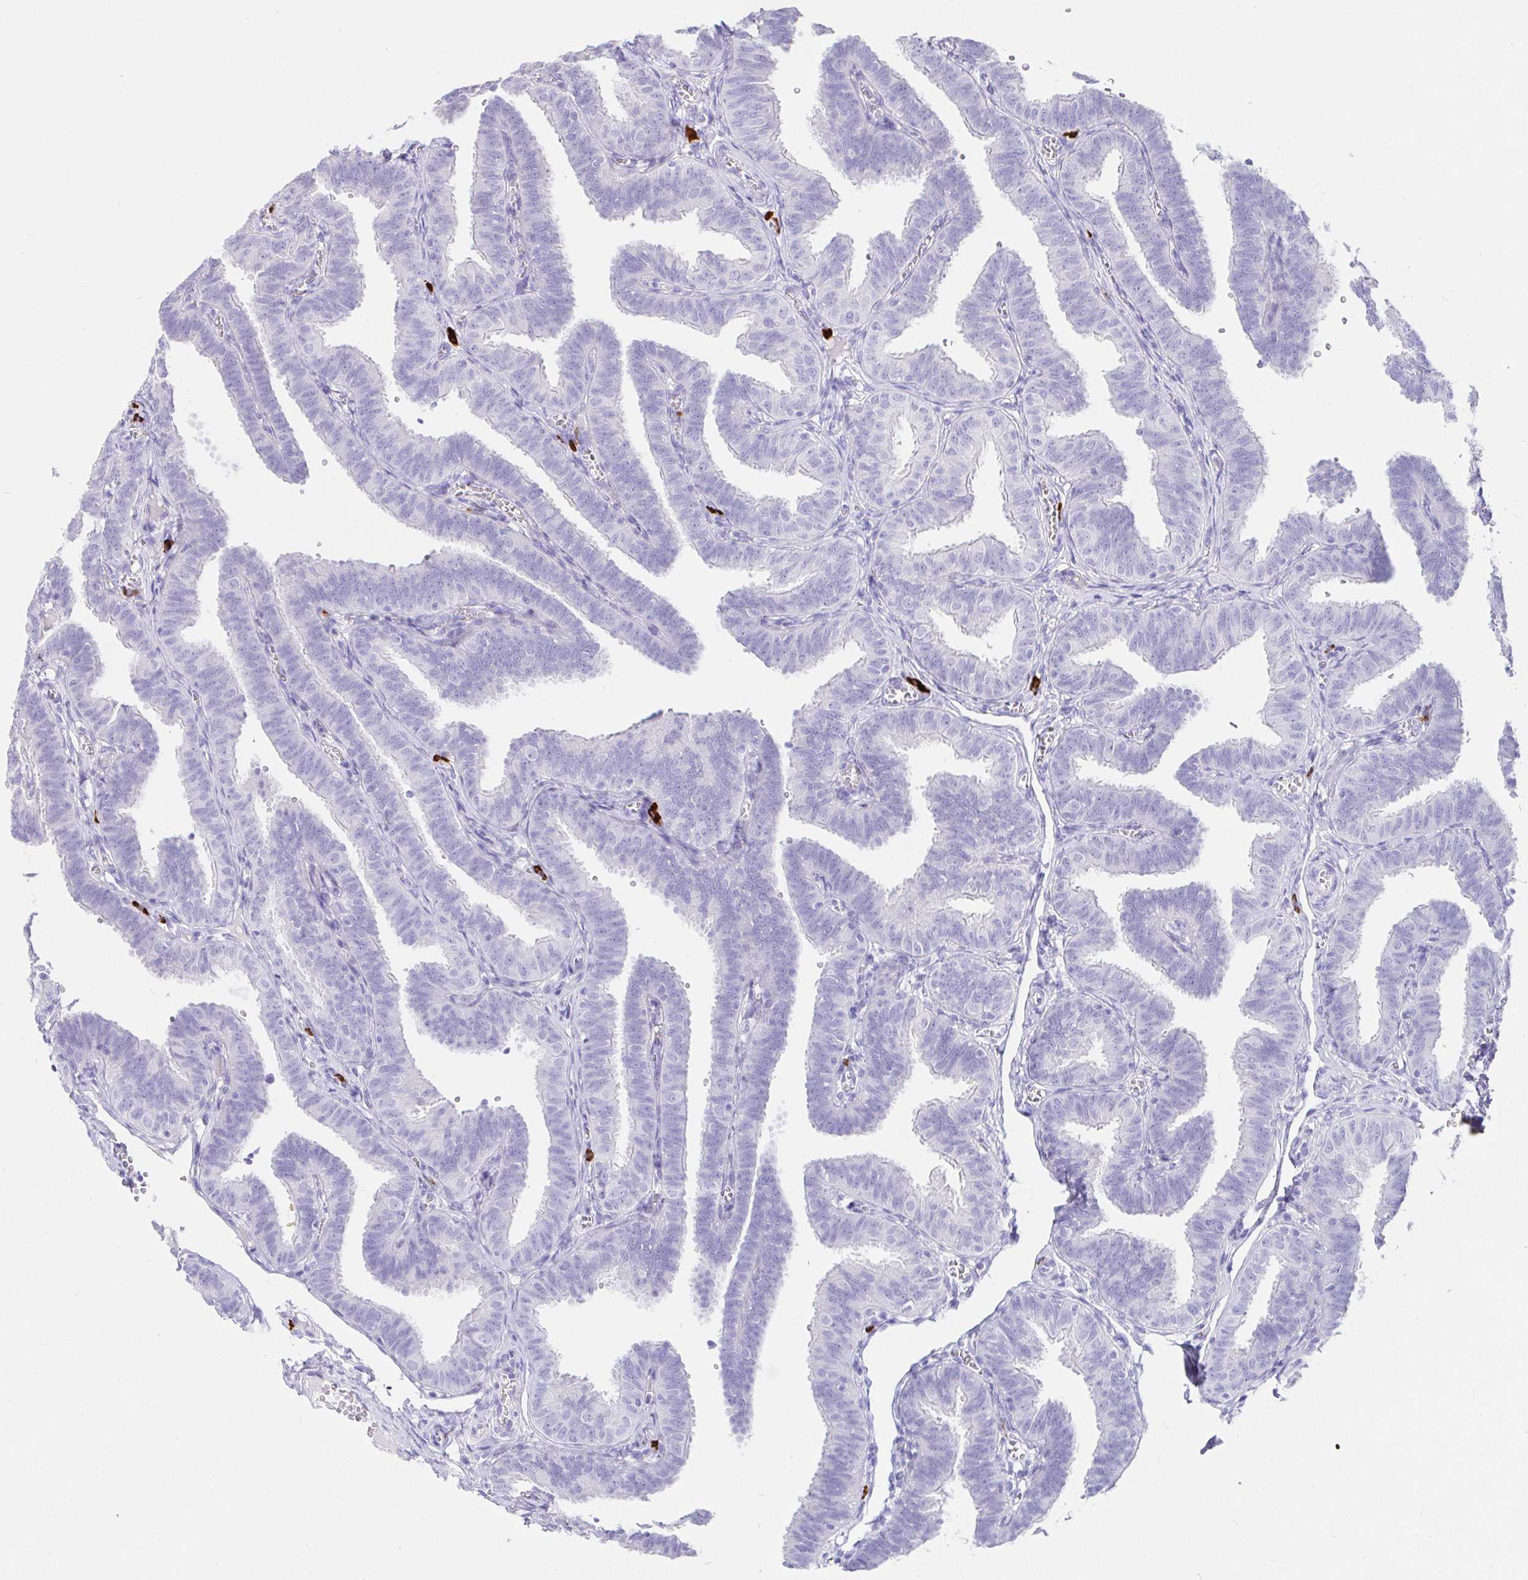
{"staining": {"intensity": "negative", "quantity": "none", "location": "none"}, "tissue": "fallopian tube", "cell_type": "Glandular cells", "image_type": "normal", "snomed": [{"axis": "morphology", "description": "Normal tissue, NOS"}, {"axis": "topography", "description": "Fallopian tube"}], "caption": "DAB immunohistochemical staining of unremarkable fallopian tube shows no significant expression in glandular cells.", "gene": "CCDC62", "patient": {"sex": "female", "age": 25}}